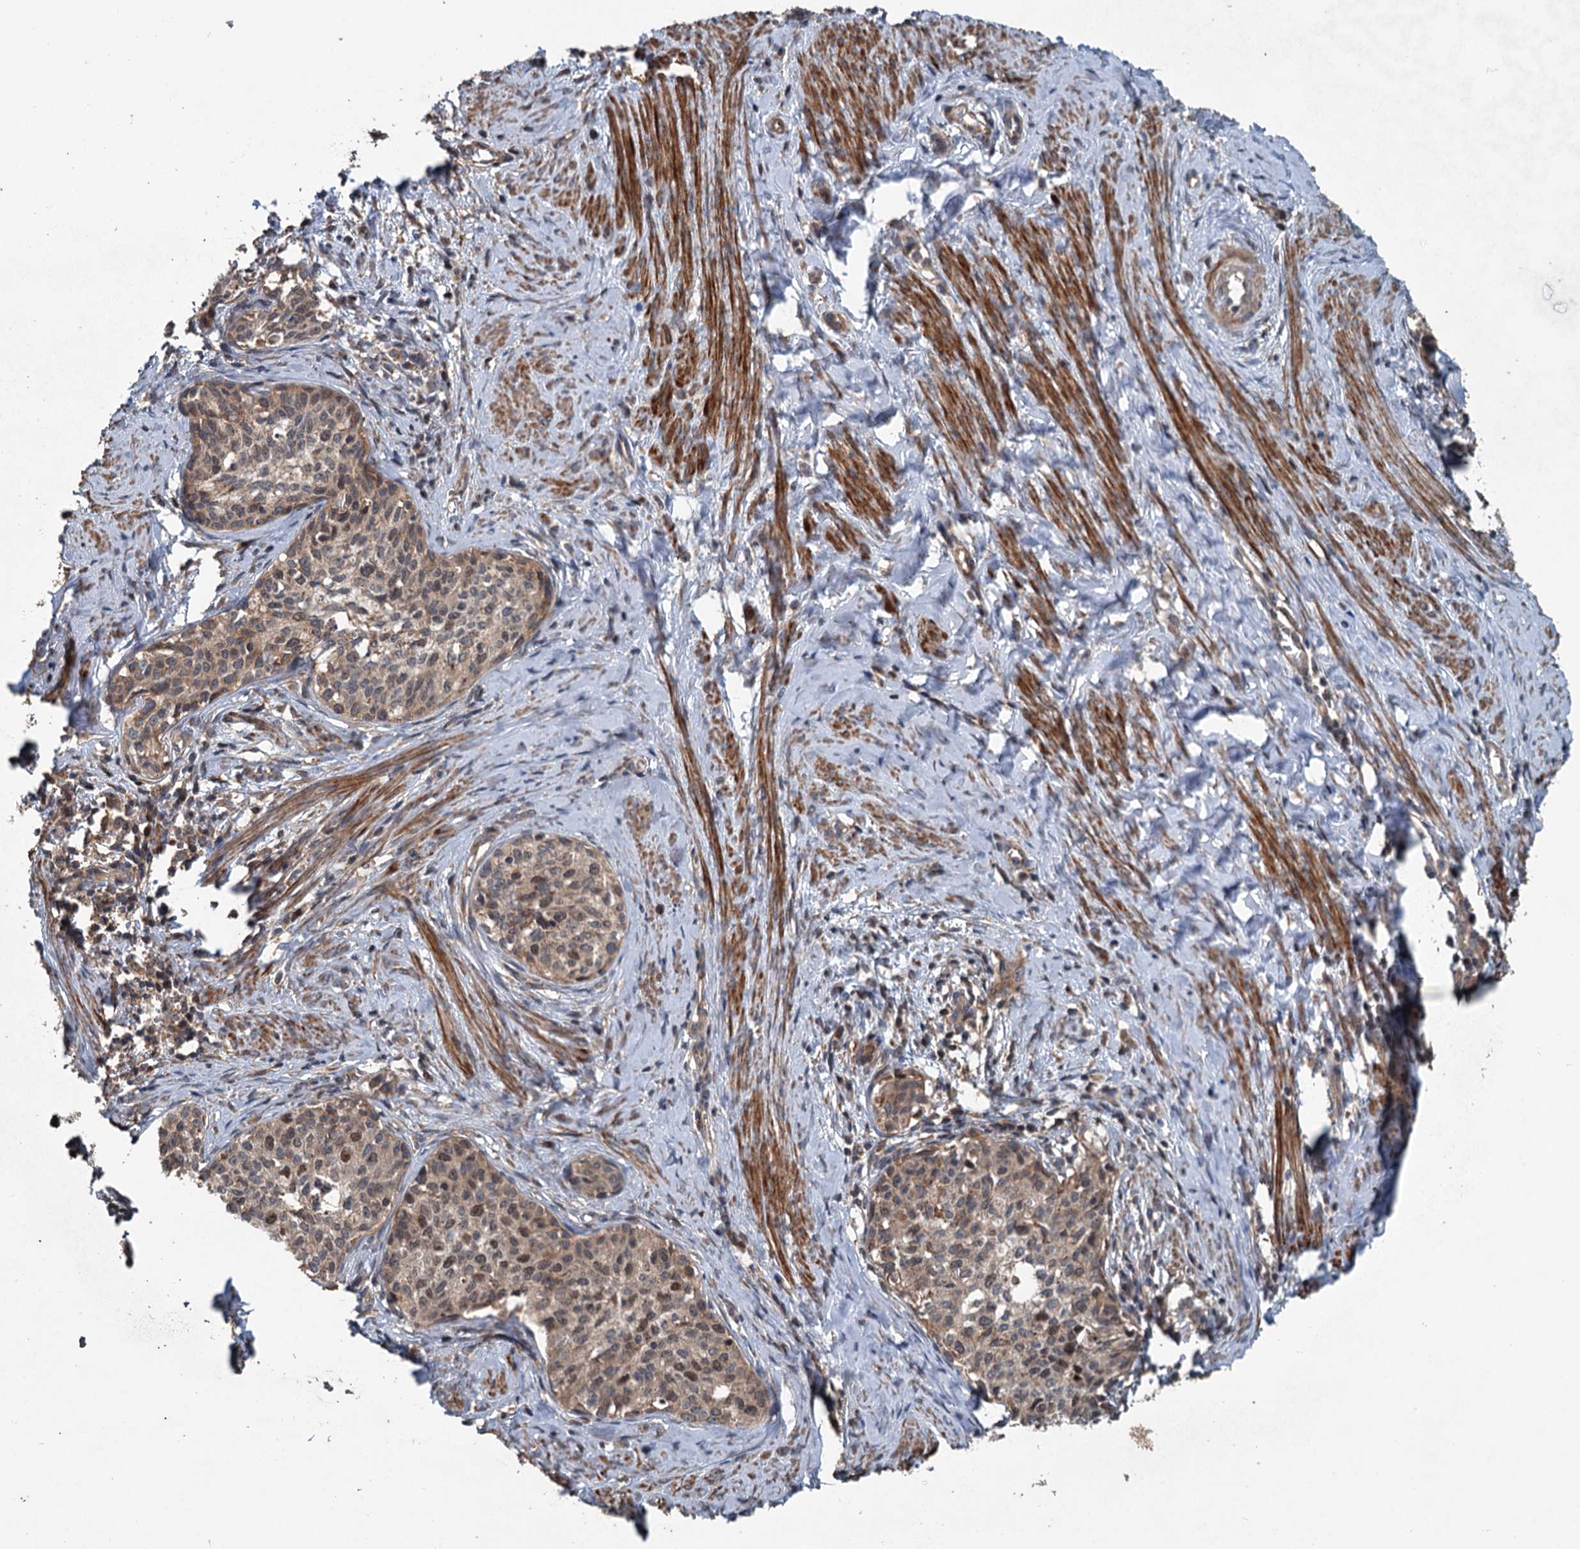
{"staining": {"intensity": "moderate", "quantity": "25%-75%", "location": "cytoplasmic/membranous,nuclear"}, "tissue": "cervical cancer", "cell_type": "Tumor cells", "image_type": "cancer", "snomed": [{"axis": "morphology", "description": "Squamous cell carcinoma, NOS"}, {"axis": "morphology", "description": "Adenocarcinoma, NOS"}, {"axis": "topography", "description": "Cervix"}], "caption": "Cervical adenocarcinoma was stained to show a protein in brown. There is medium levels of moderate cytoplasmic/membranous and nuclear staining in approximately 25%-75% of tumor cells.", "gene": "TEDC1", "patient": {"sex": "female", "age": 52}}